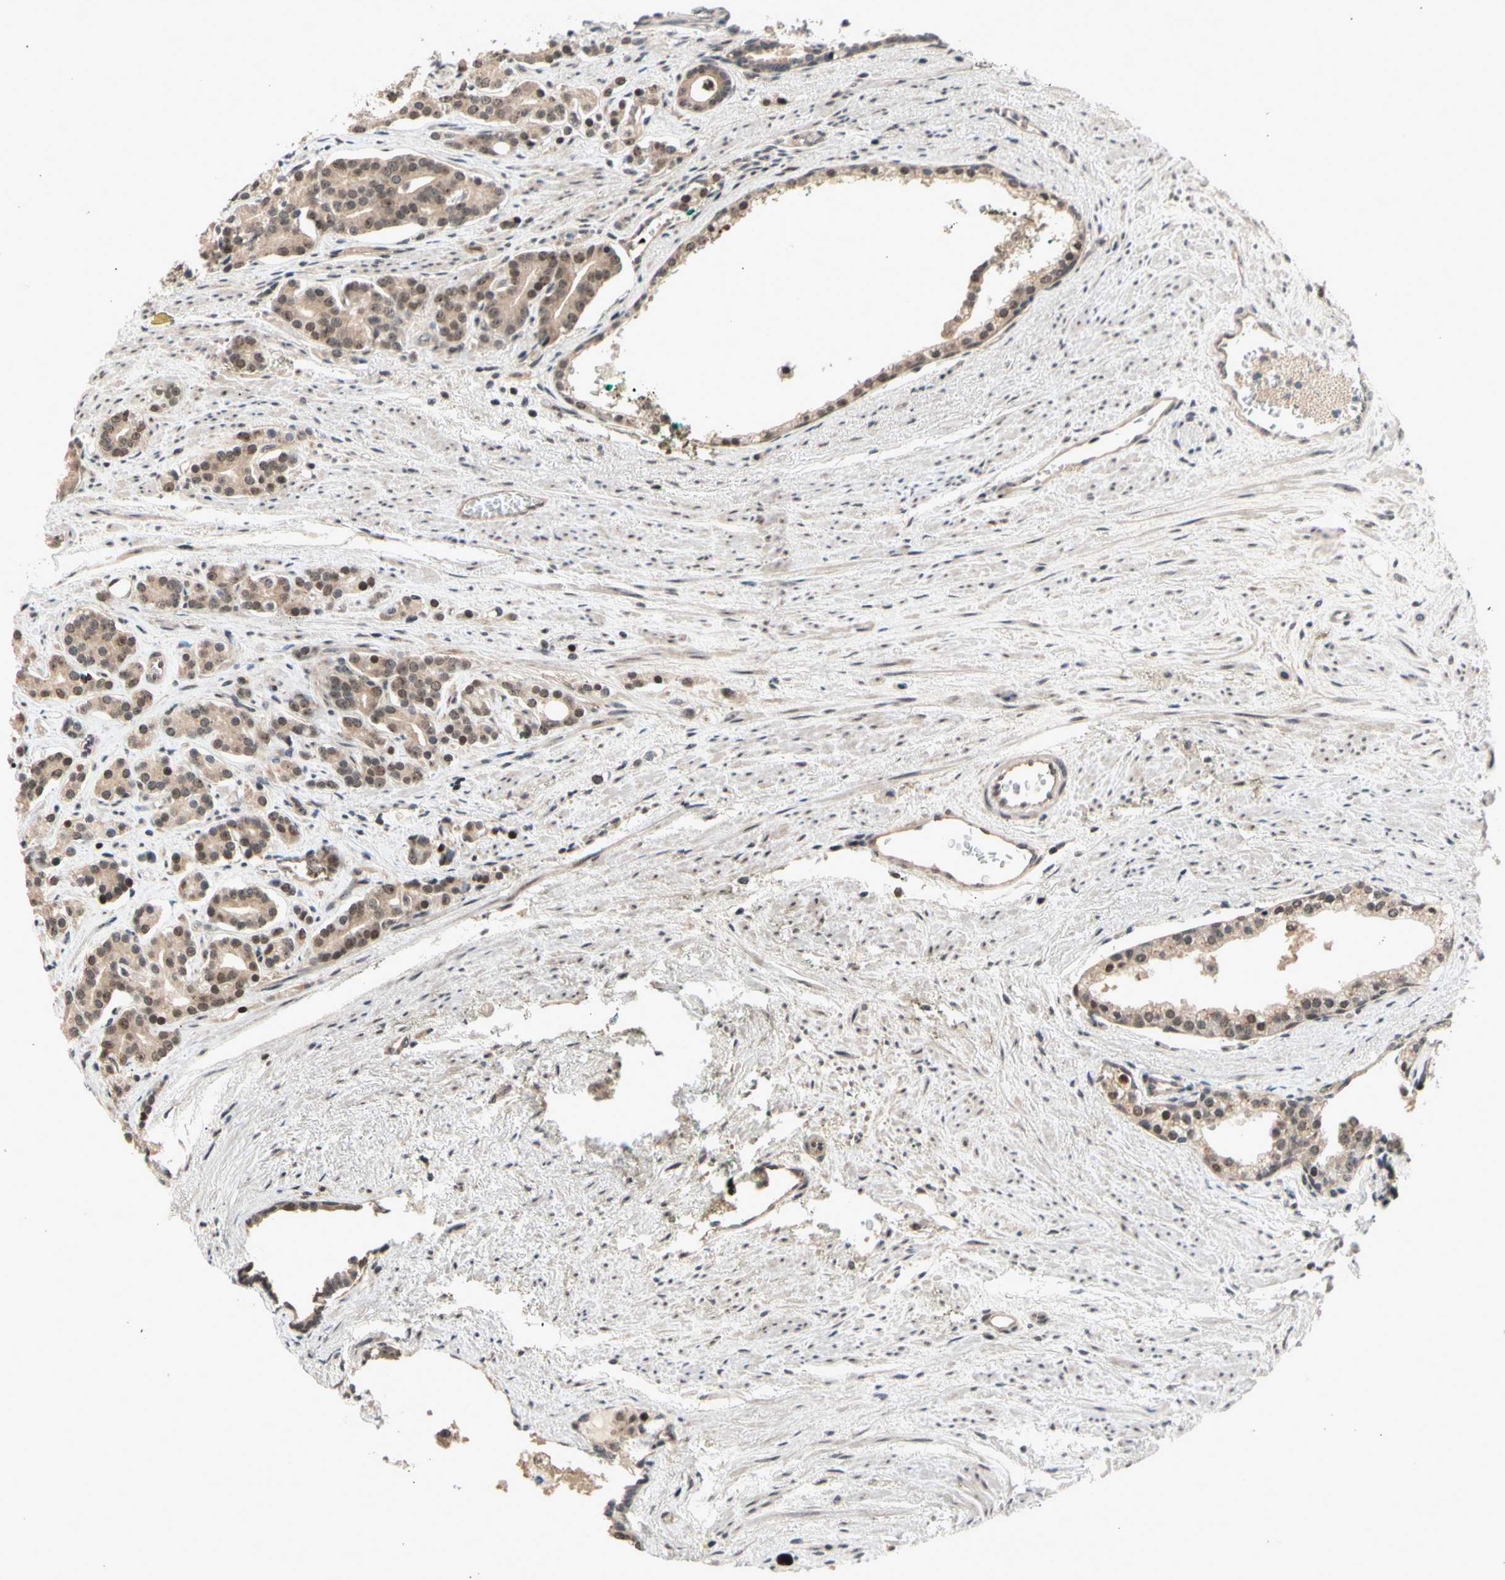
{"staining": {"intensity": "weak", "quantity": ">75%", "location": "cytoplasmic/membranous"}, "tissue": "prostate cancer", "cell_type": "Tumor cells", "image_type": "cancer", "snomed": [{"axis": "morphology", "description": "Adenocarcinoma, Low grade"}, {"axis": "topography", "description": "Prostate"}], "caption": "A low amount of weak cytoplasmic/membranous expression is seen in about >75% of tumor cells in prostate low-grade adenocarcinoma tissue. (Brightfield microscopy of DAB IHC at high magnification).", "gene": "NGEF", "patient": {"sex": "male", "age": 63}}